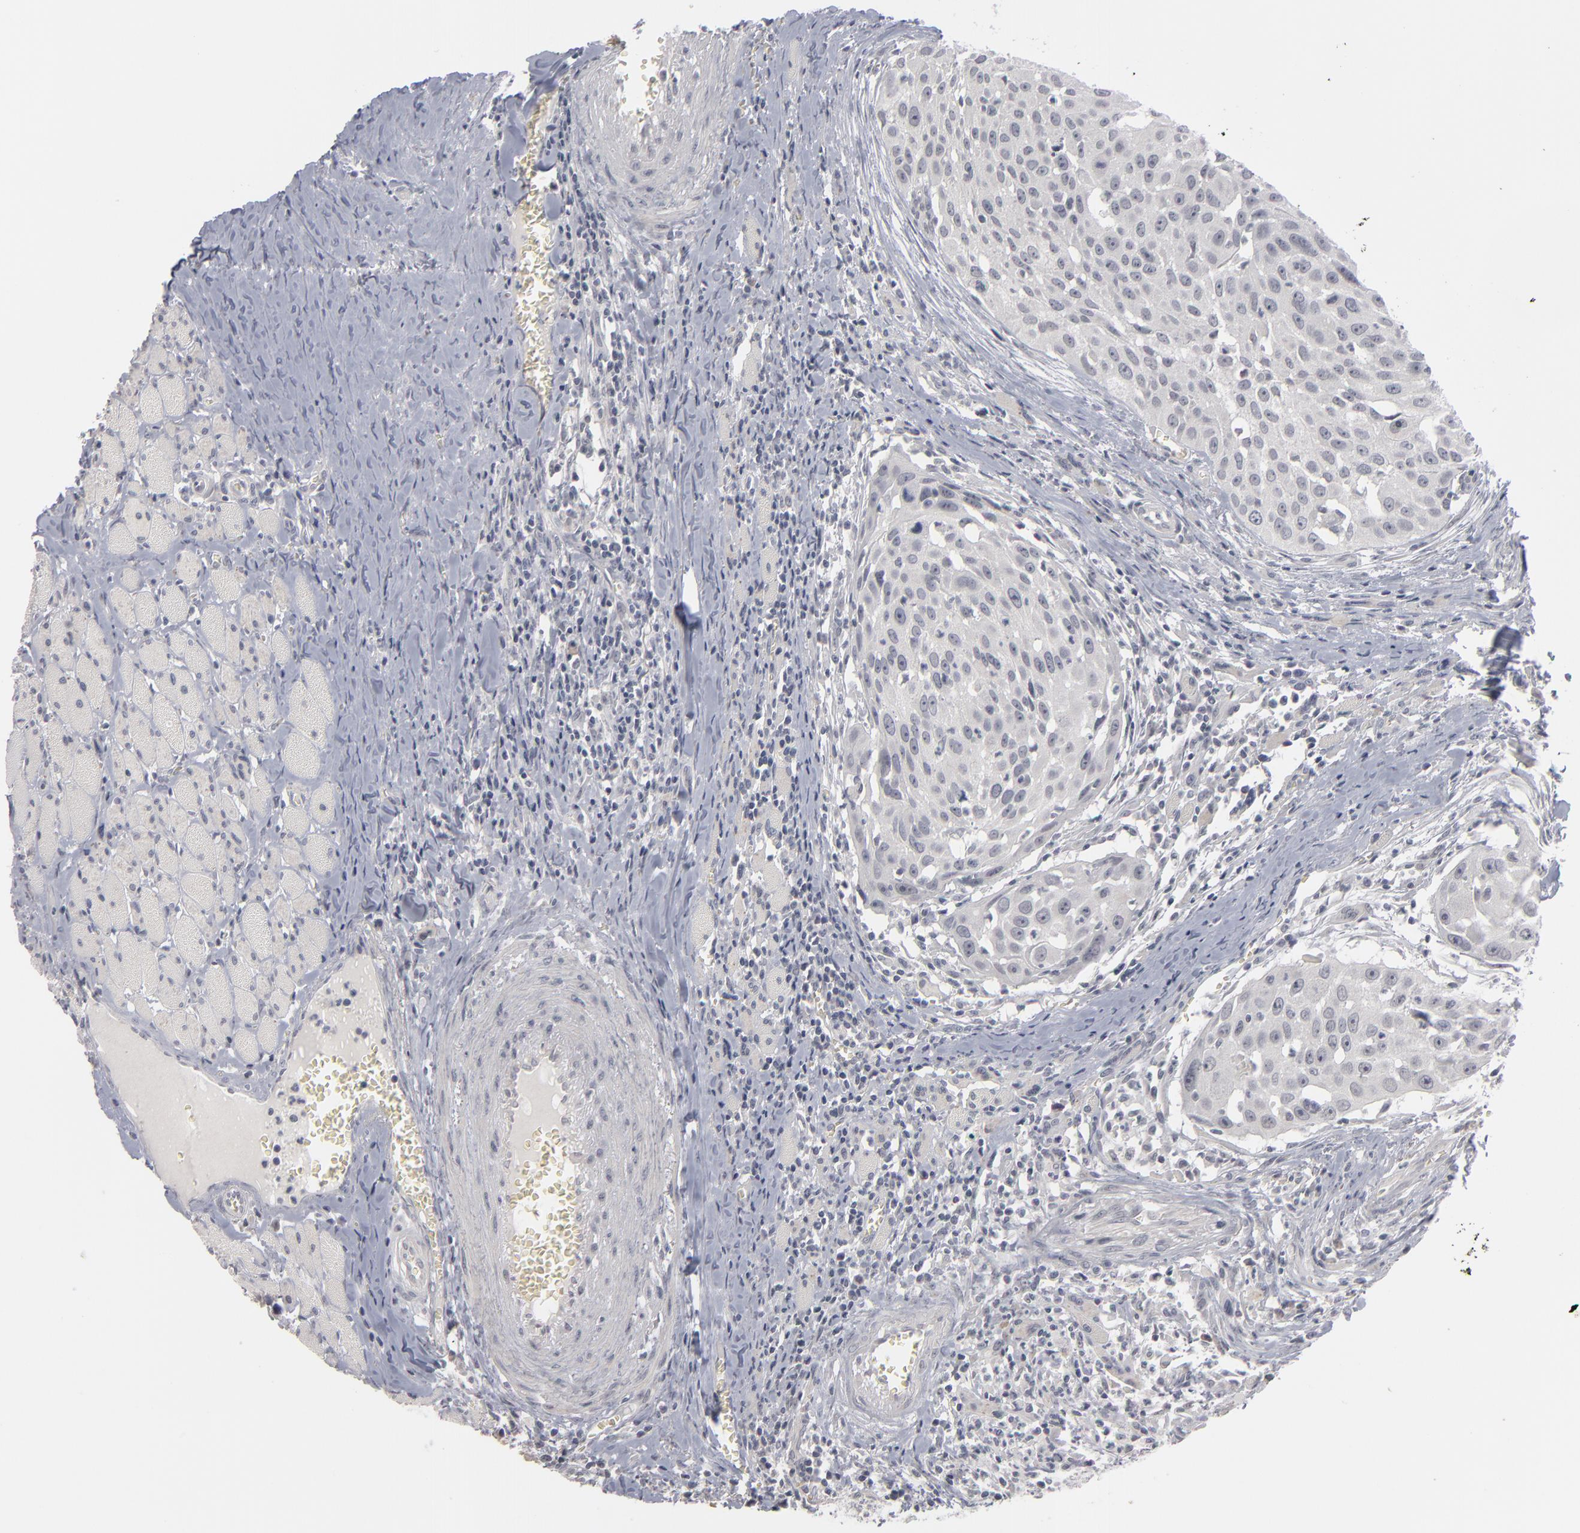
{"staining": {"intensity": "negative", "quantity": "none", "location": "none"}, "tissue": "head and neck cancer", "cell_type": "Tumor cells", "image_type": "cancer", "snomed": [{"axis": "morphology", "description": "Squamous cell carcinoma, NOS"}, {"axis": "topography", "description": "Head-Neck"}], "caption": "DAB immunohistochemical staining of human head and neck squamous cell carcinoma shows no significant expression in tumor cells.", "gene": "KIAA1210", "patient": {"sex": "male", "age": 64}}